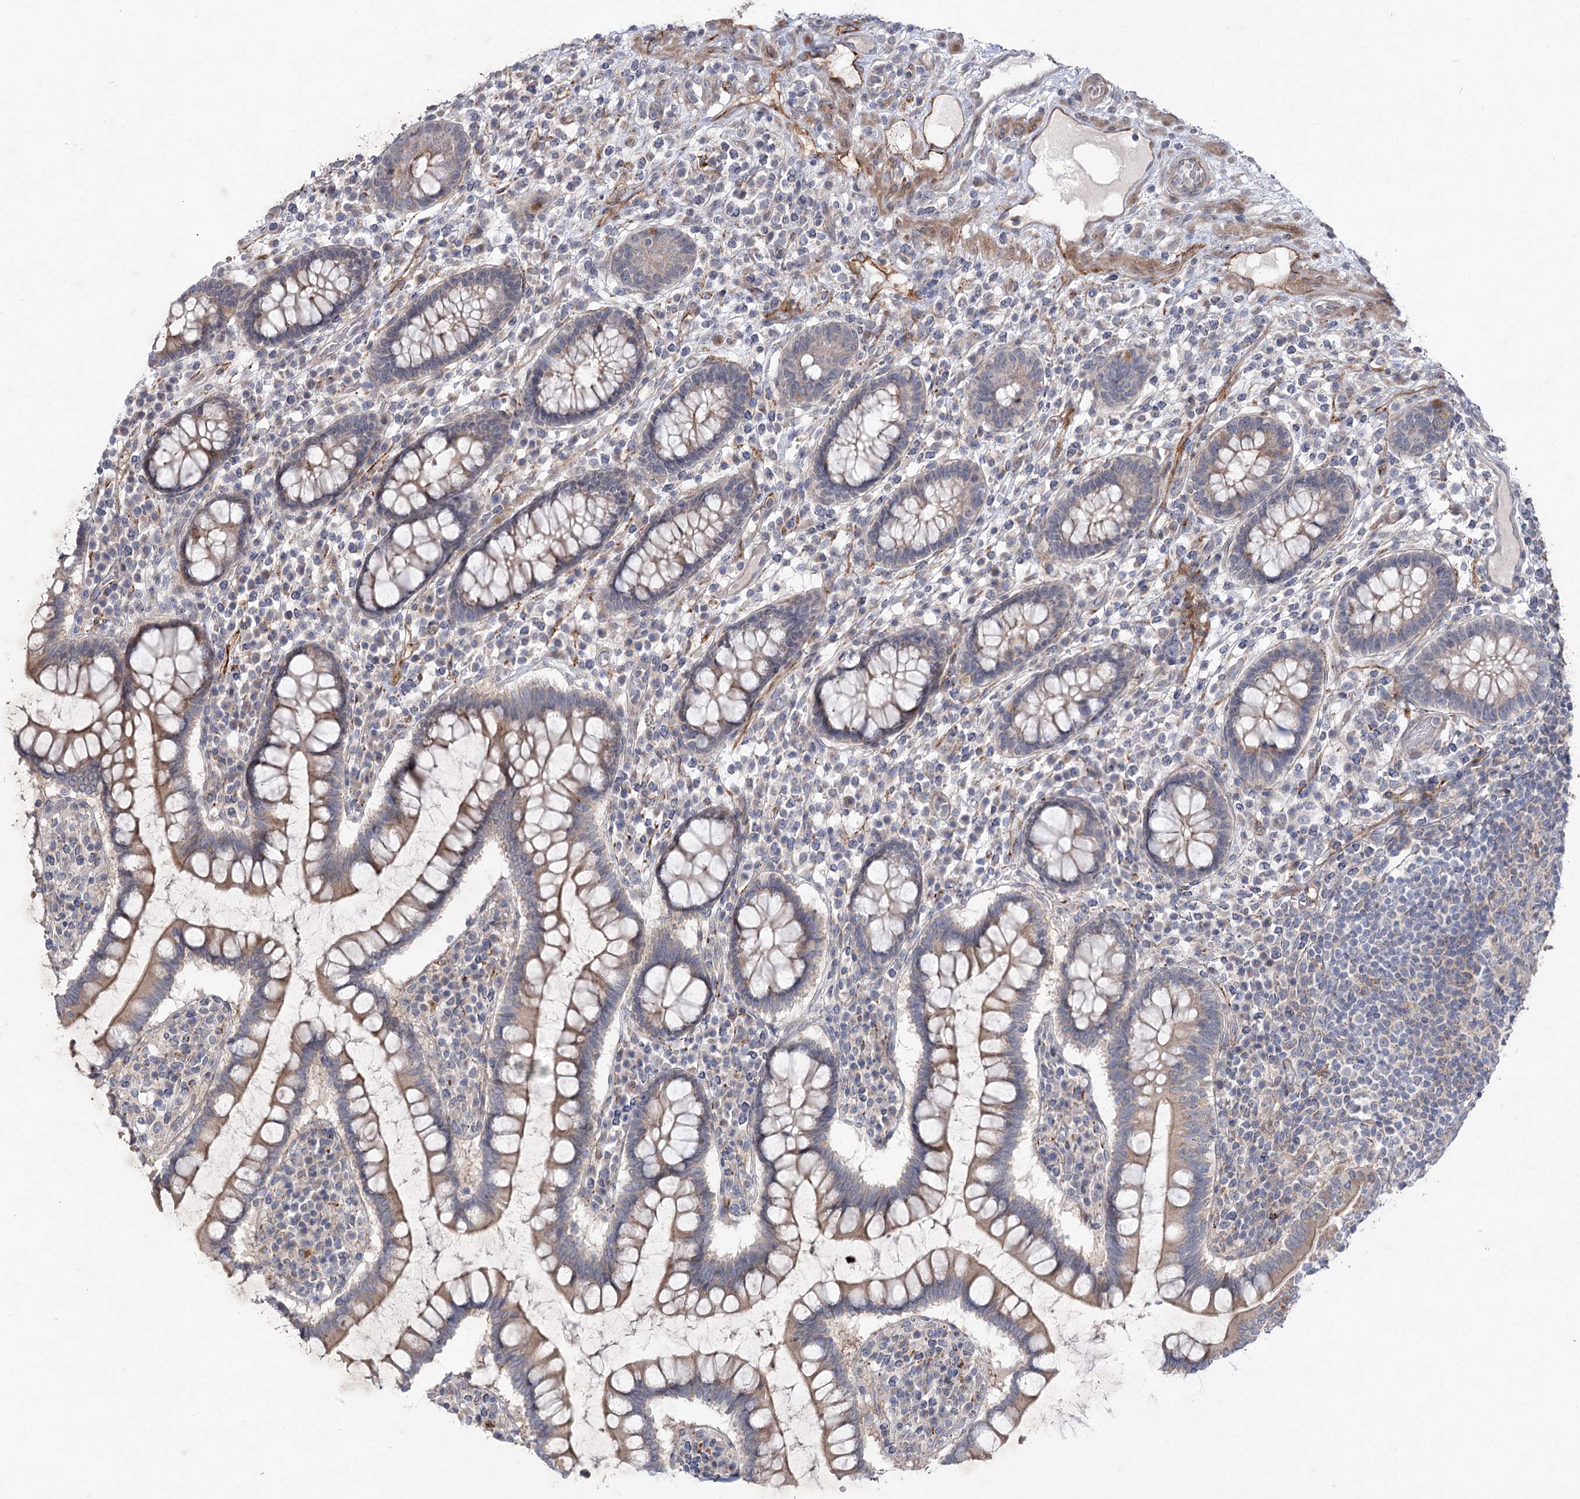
{"staining": {"intensity": "weak", "quantity": ">75%", "location": "cytoplasmic/membranous"}, "tissue": "colon", "cell_type": "Endothelial cells", "image_type": "normal", "snomed": [{"axis": "morphology", "description": "Normal tissue, NOS"}, {"axis": "topography", "description": "Colon"}], "caption": "Immunohistochemical staining of benign colon shows low levels of weak cytoplasmic/membranous expression in about >75% of endothelial cells.", "gene": "SH3BP5L", "patient": {"sex": "female", "age": 79}}